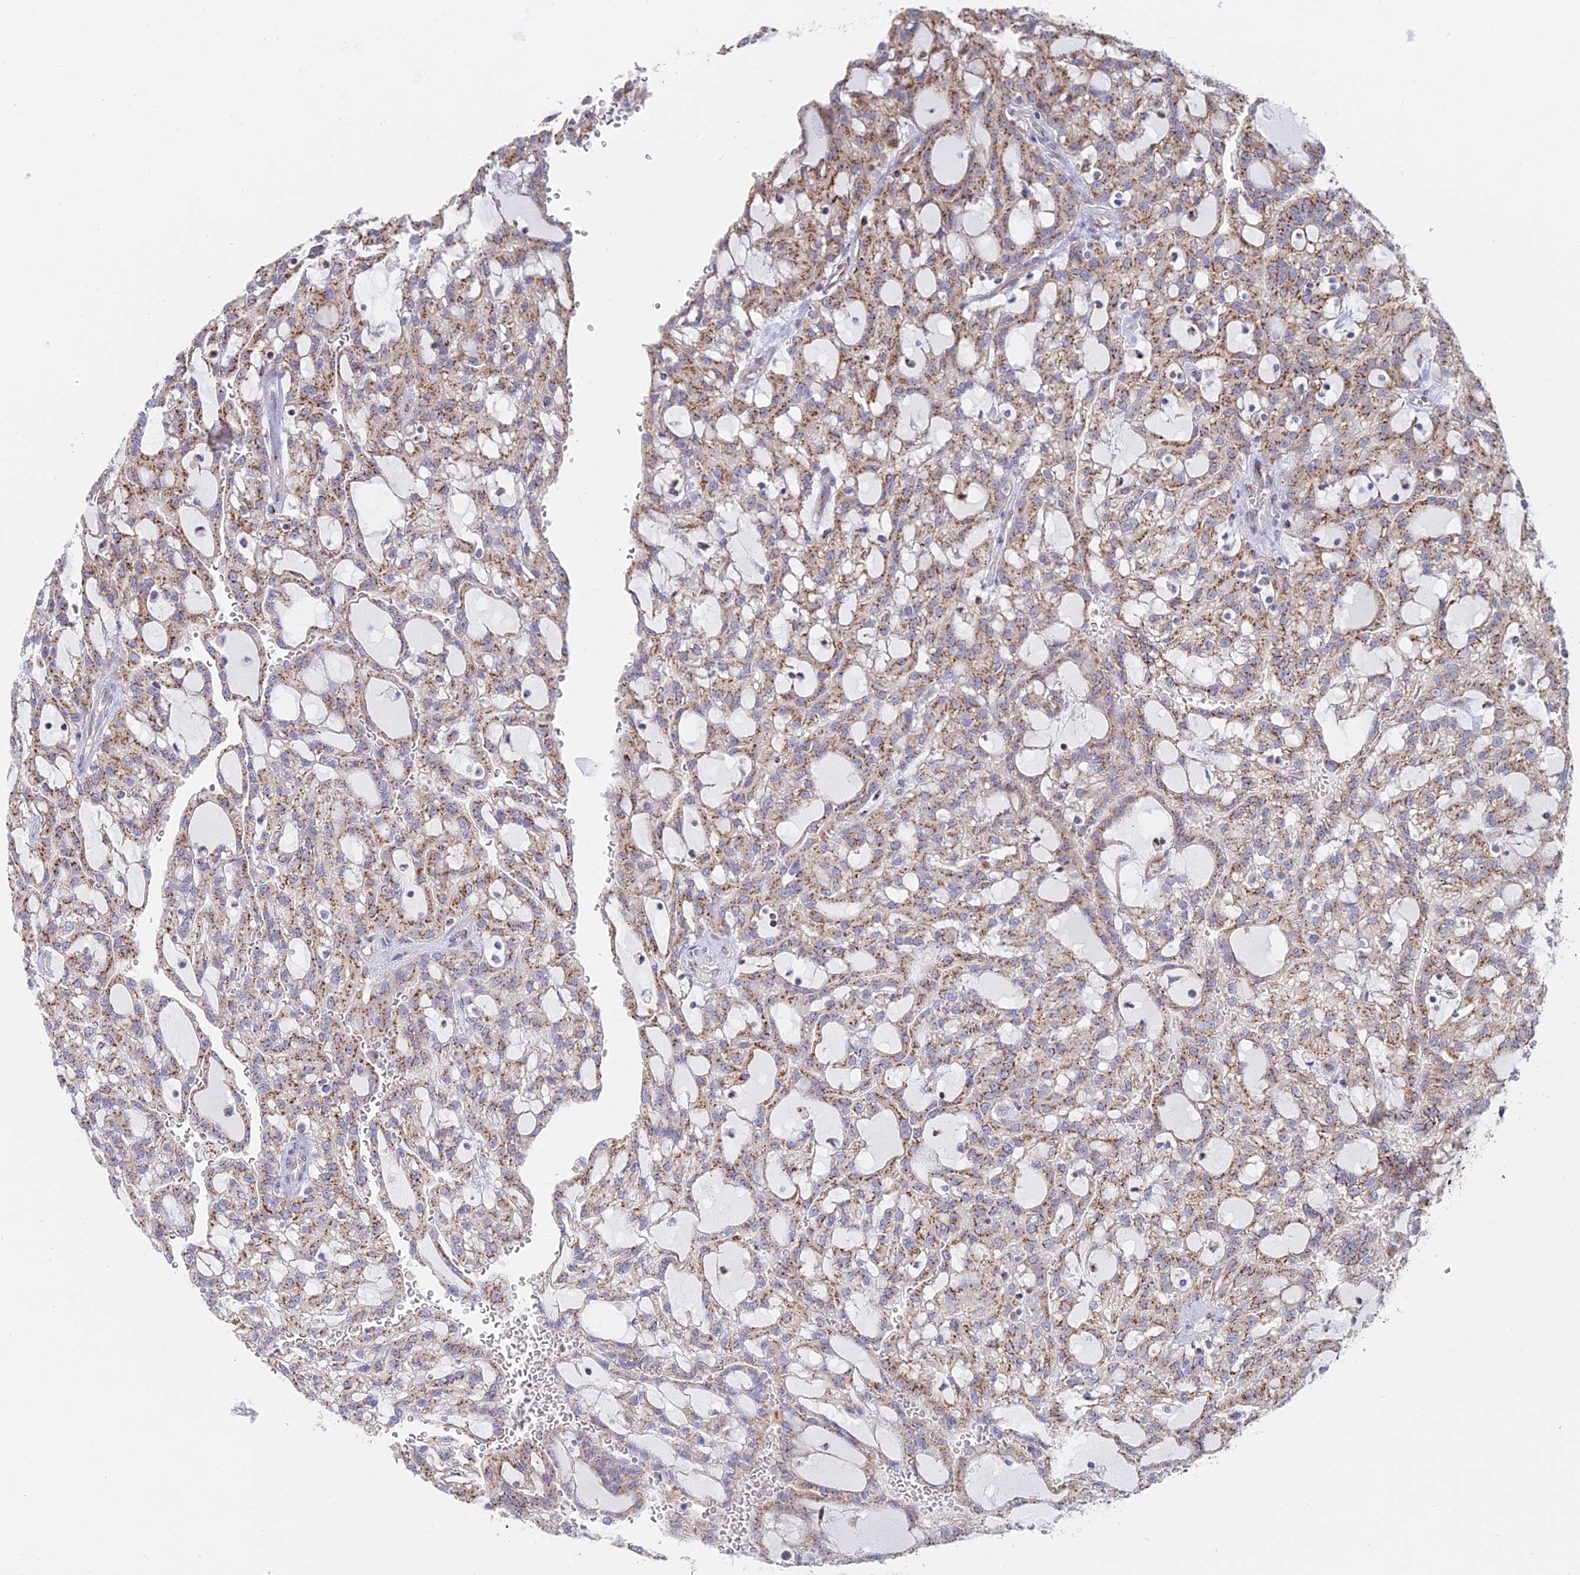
{"staining": {"intensity": "moderate", "quantity": ">75%", "location": "cytoplasmic/membranous"}, "tissue": "renal cancer", "cell_type": "Tumor cells", "image_type": "cancer", "snomed": [{"axis": "morphology", "description": "Adenocarcinoma, NOS"}, {"axis": "topography", "description": "Kidney"}], "caption": "Human renal adenocarcinoma stained for a protein (brown) demonstrates moderate cytoplasmic/membranous positive positivity in approximately >75% of tumor cells.", "gene": "HS2ST1", "patient": {"sex": "male", "age": 63}}